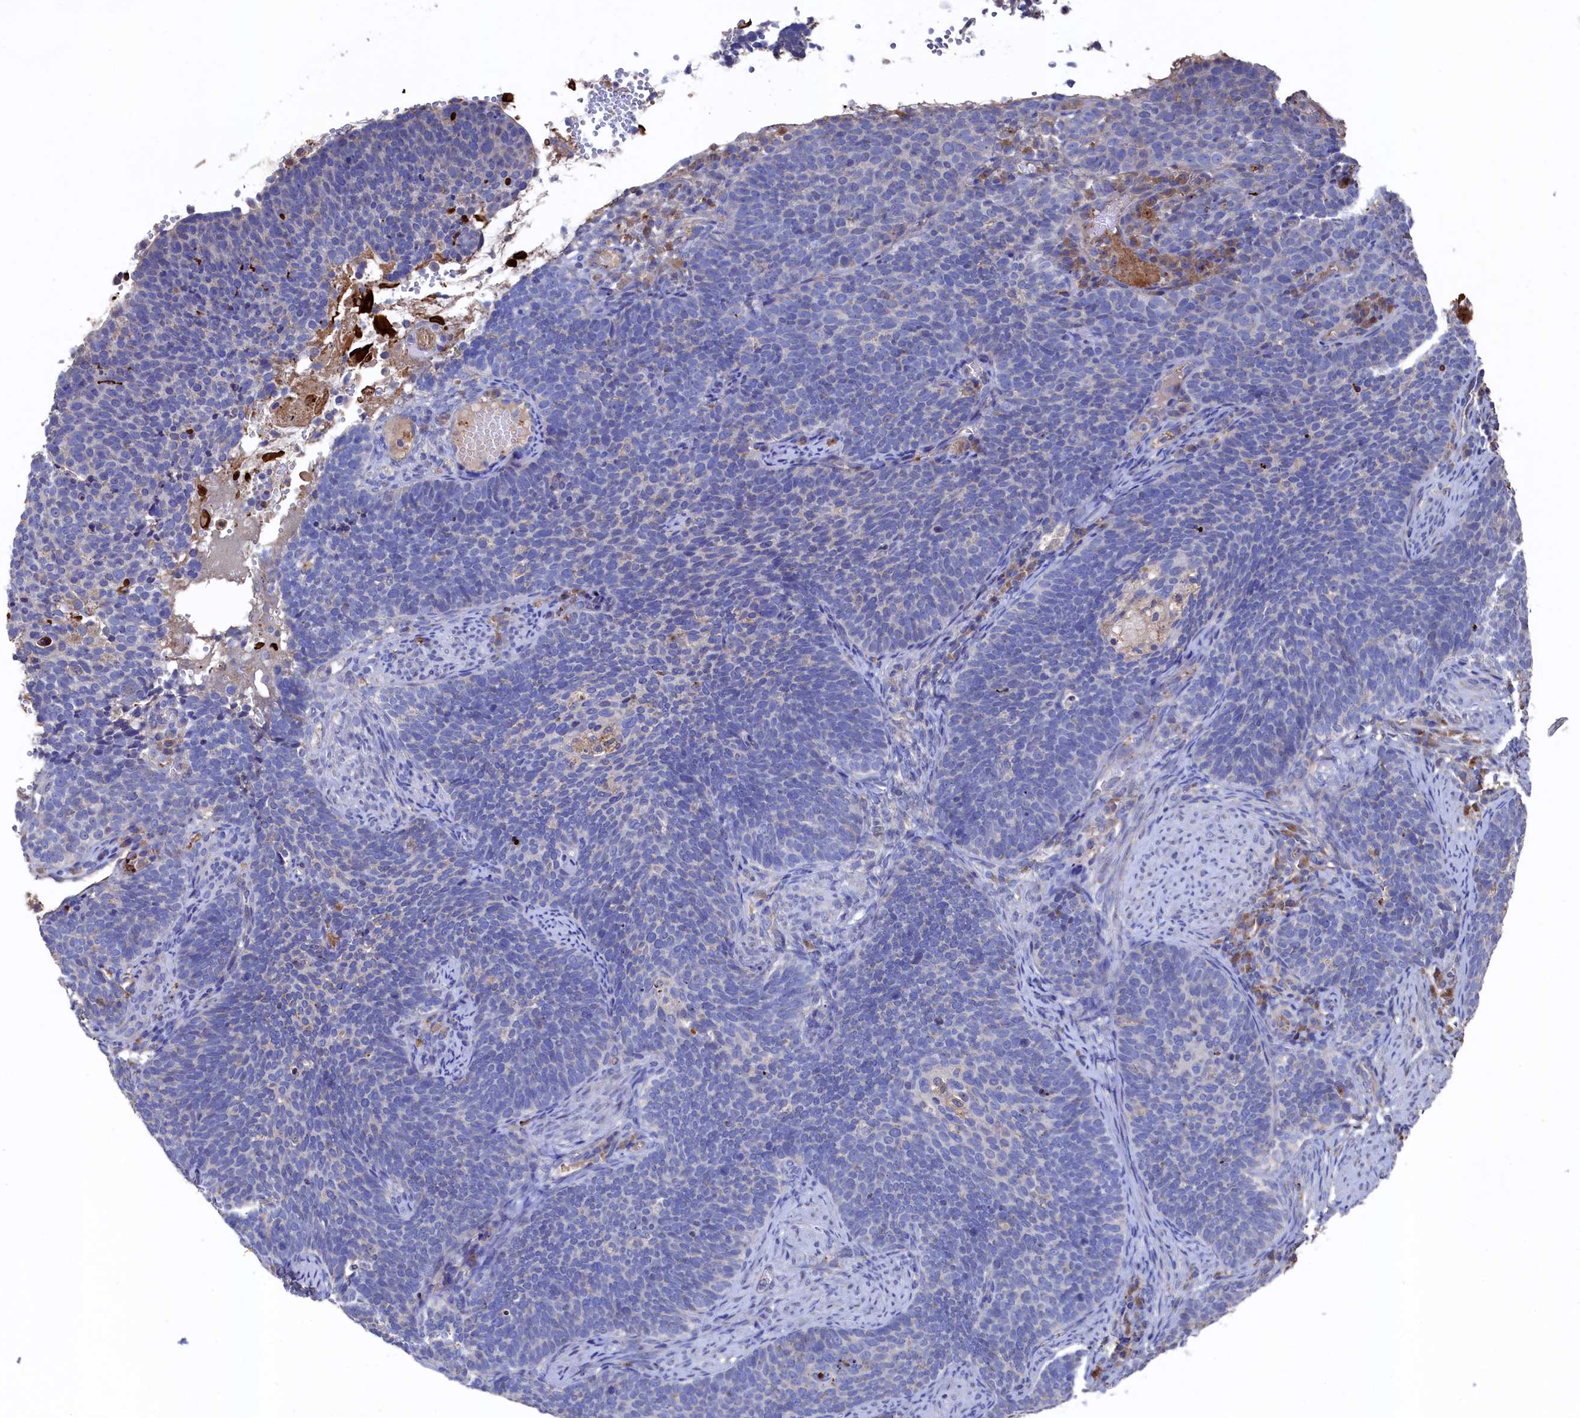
{"staining": {"intensity": "negative", "quantity": "none", "location": "none"}, "tissue": "cervical cancer", "cell_type": "Tumor cells", "image_type": "cancer", "snomed": [{"axis": "morphology", "description": "Normal tissue, NOS"}, {"axis": "morphology", "description": "Squamous cell carcinoma, NOS"}, {"axis": "topography", "description": "Cervix"}], "caption": "Immunohistochemical staining of human cervical cancer shows no significant expression in tumor cells.", "gene": "TK2", "patient": {"sex": "female", "age": 39}}